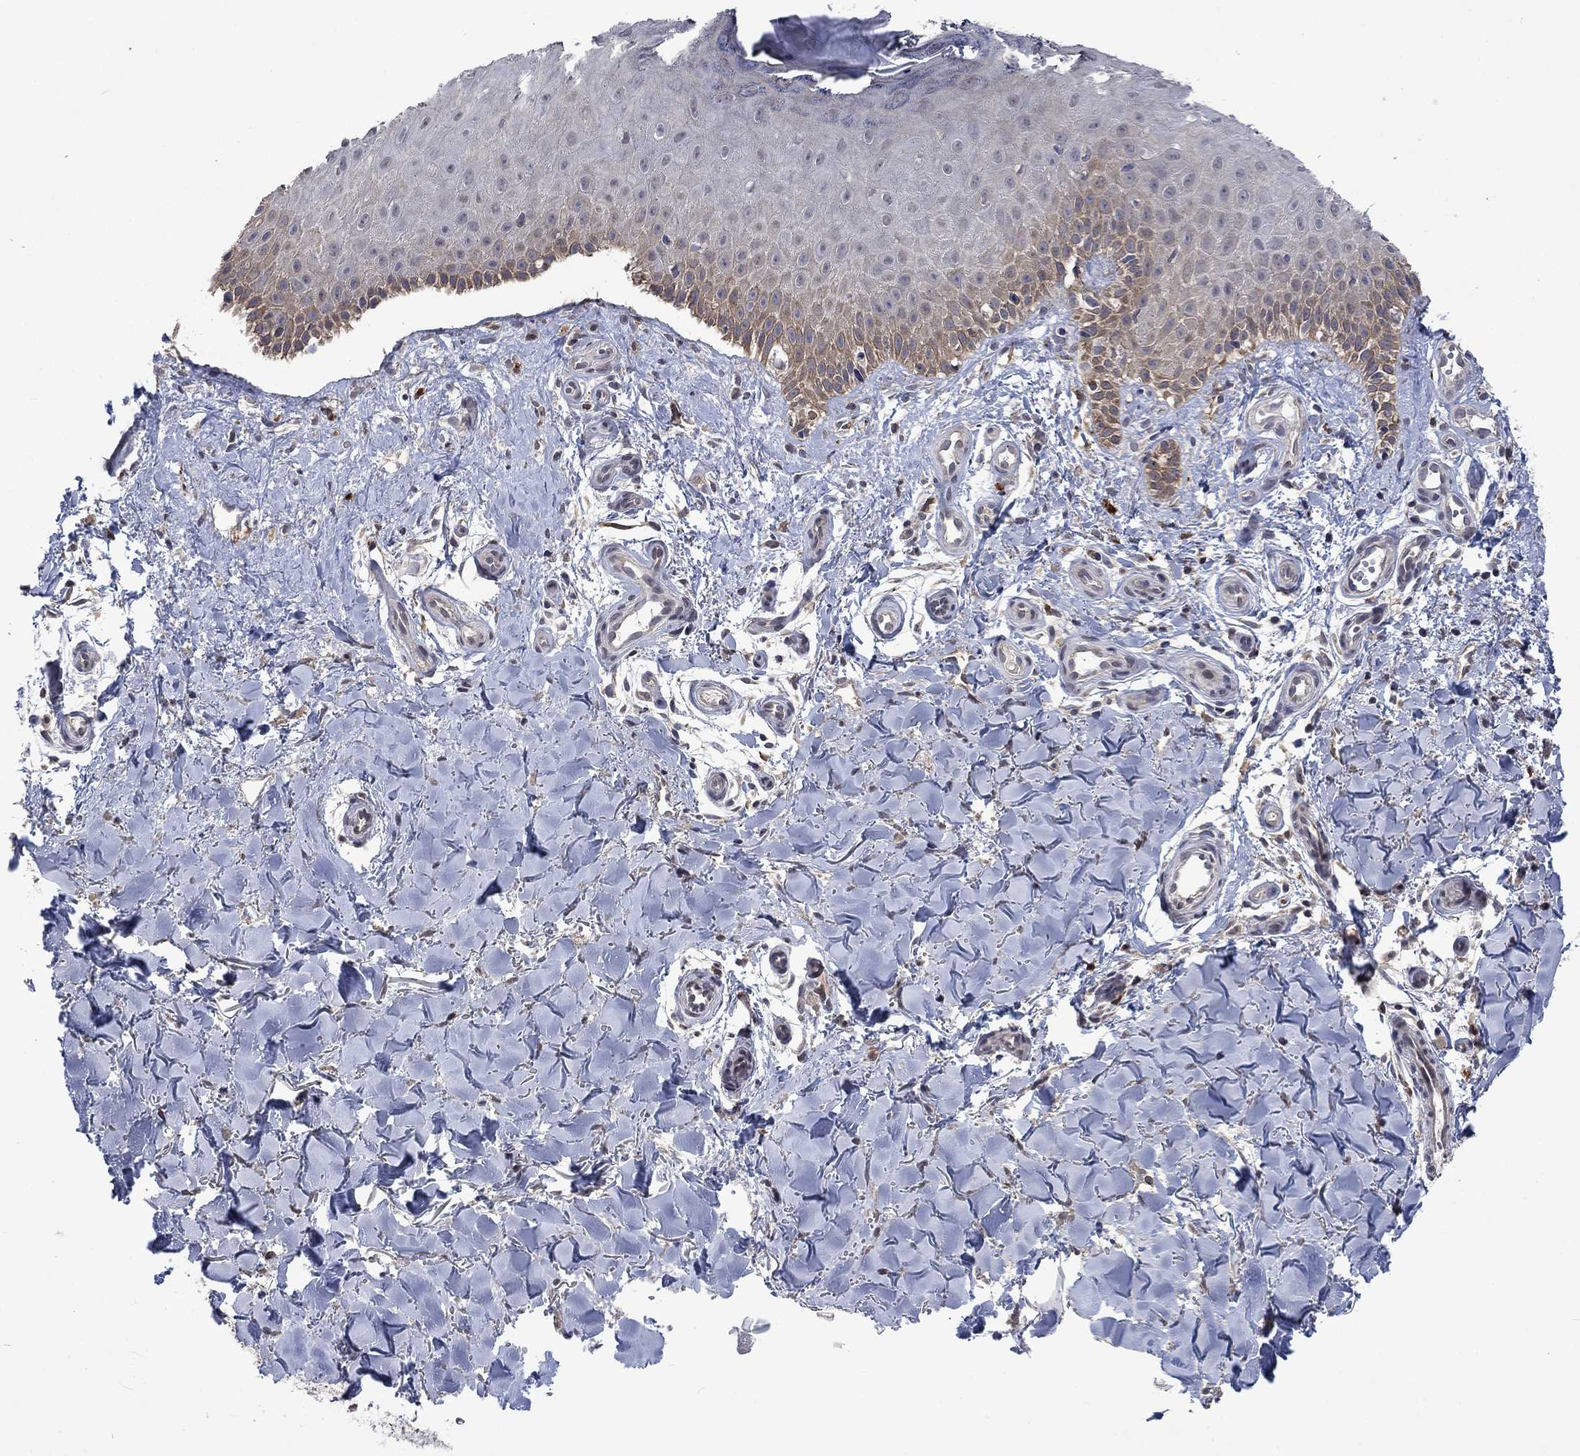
{"staining": {"intensity": "negative", "quantity": "none", "location": "none"}, "tissue": "melanoma", "cell_type": "Tumor cells", "image_type": "cancer", "snomed": [{"axis": "morphology", "description": "Malignant melanoma, NOS"}, {"axis": "topography", "description": "Skin"}], "caption": "Micrograph shows no protein staining in tumor cells of melanoma tissue.", "gene": "PPP1R9A", "patient": {"sex": "female", "age": 53}}